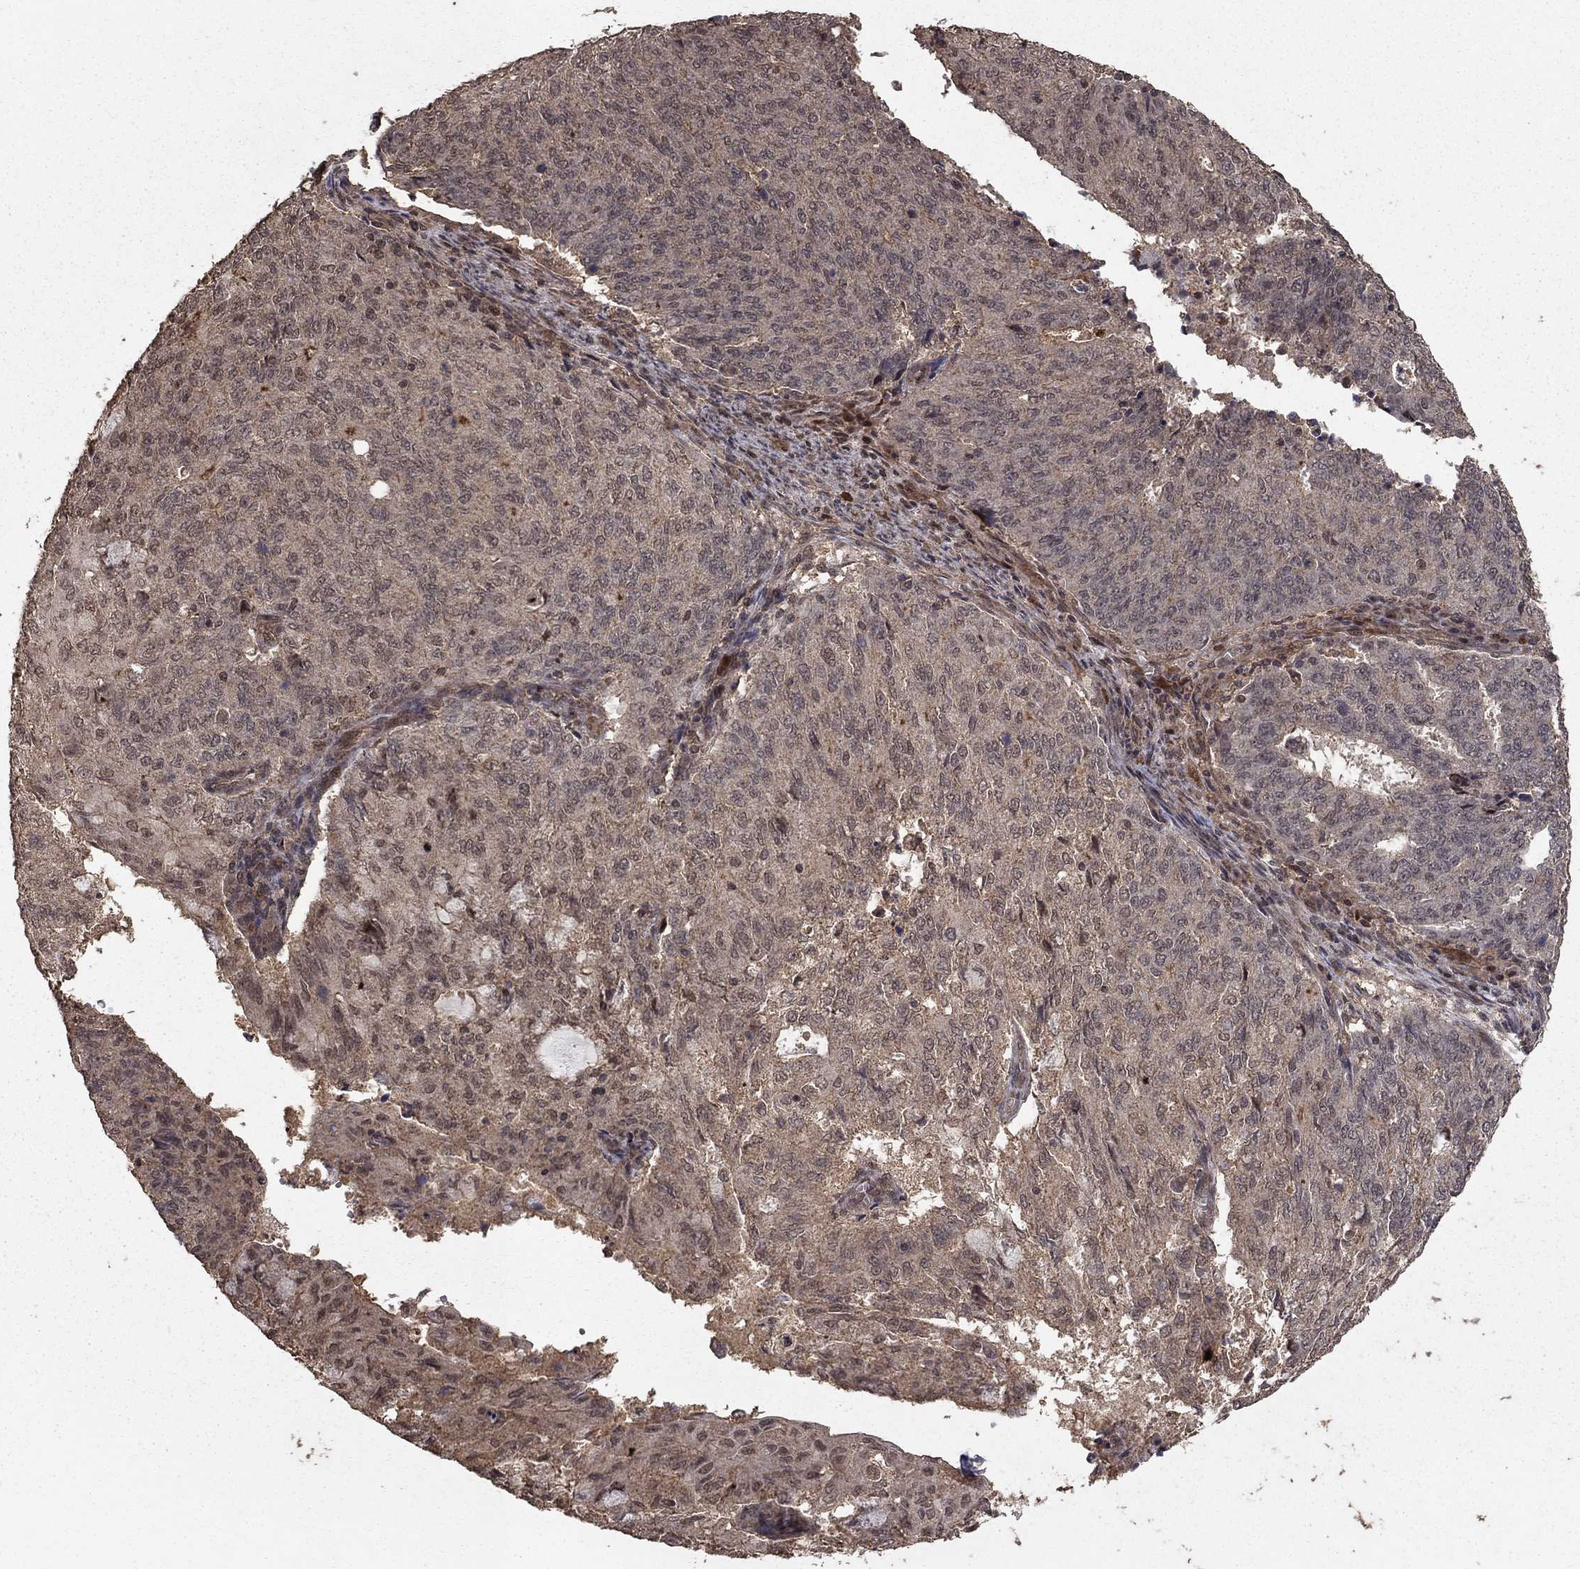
{"staining": {"intensity": "negative", "quantity": "none", "location": "none"}, "tissue": "endometrial cancer", "cell_type": "Tumor cells", "image_type": "cancer", "snomed": [{"axis": "morphology", "description": "Adenocarcinoma, NOS"}, {"axis": "topography", "description": "Endometrium"}], "caption": "DAB immunohistochemical staining of human endometrial adenocarcinoma reveals no significant positivity in tumor cells. (IHC, brightfield microscopy, high magnification).", "gene": "PRDM1", "patient": {"sex": "female", "age": 82}}